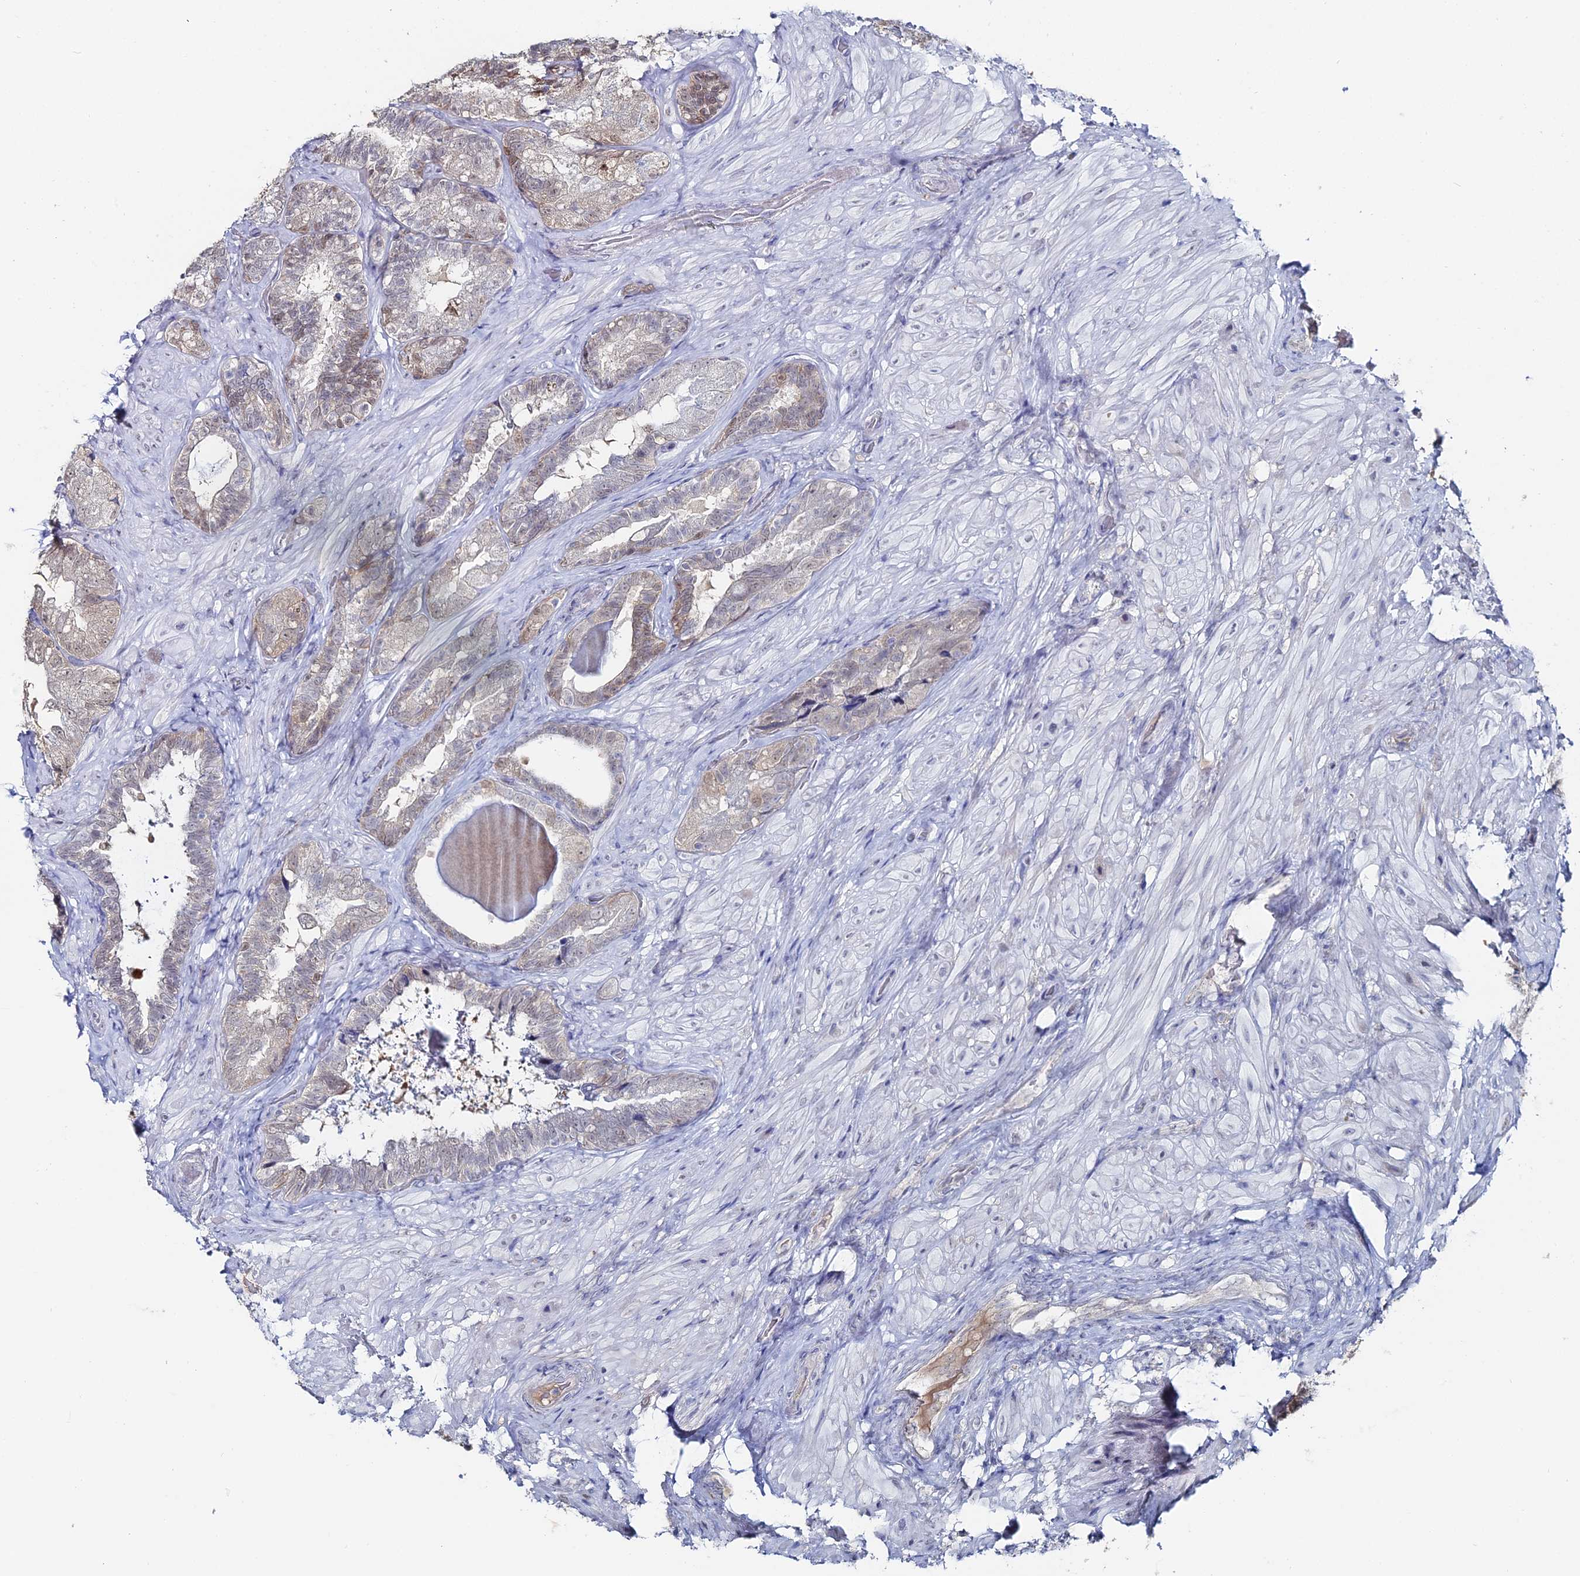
{"staining": {"intensity": "weak", "quantity": "<25%", "location": "cytoplasmic/membranous,nuclear"}, "tissue": "seminal vesicle", "cell_type": "Glandular cells", "image_type": "normal", "snomed": [{"axis": "morphology", "description": "Normal tissue, NOS"}, {"axis": "topography", "description": "Prostate and seminal vesicle, NOS"}, {"axis": "topography", "description": "Prostate"}, {"axis": "topography", "description": "Seminal veicle"}], "caption": "The image shows no significant expression in glandular cells of seminal vesicle. Brightfield microscopy of immunohistochemistry stained with DAB (brown) and hematoxylin (blue), captured at high magnification.", "gene": "THAP4", "patient": {"sex": "male", "age": 67}}